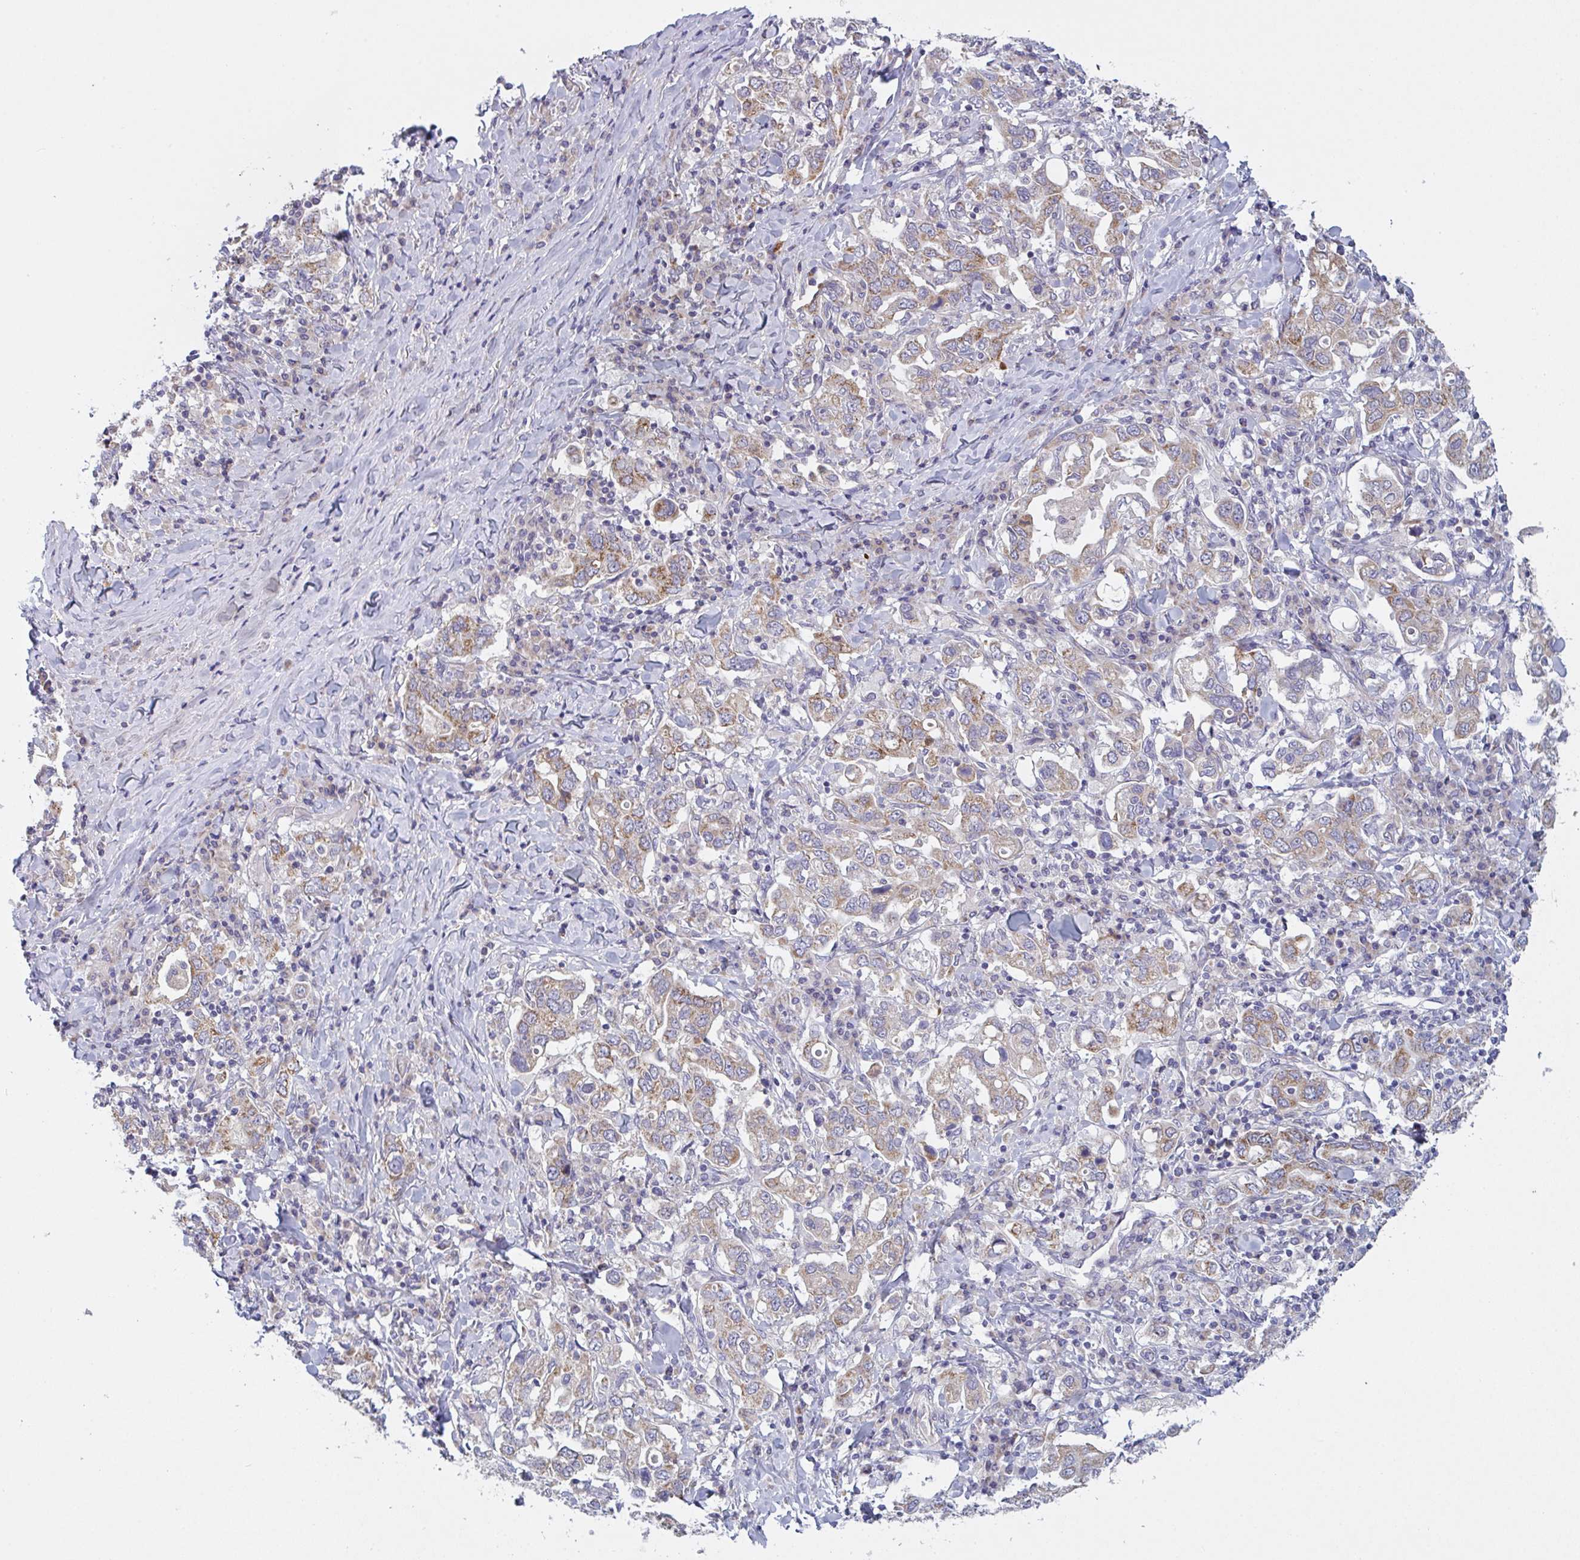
{"staining": {"intensity": "moderate", "quantity": "25%-75%", "location": "cytoplasmic/membranous"}, "tissue": "stomach cancer", "cell_type": "Tumor cells", "image_type": "cancer", "snomed": [{"axis": "morphology", "description": "Adenocarcinoma, NOS"}, {"axis": "topography", "description": "Stomach, upper"}], "caption": "Tumor cells demonstrate moderate cytoplasmic/membranous positivity in approximately 25%-75% of cells in stomach cancer.", "gene": "MRPS2", "patient": {"sex": "male", "age": 62}}